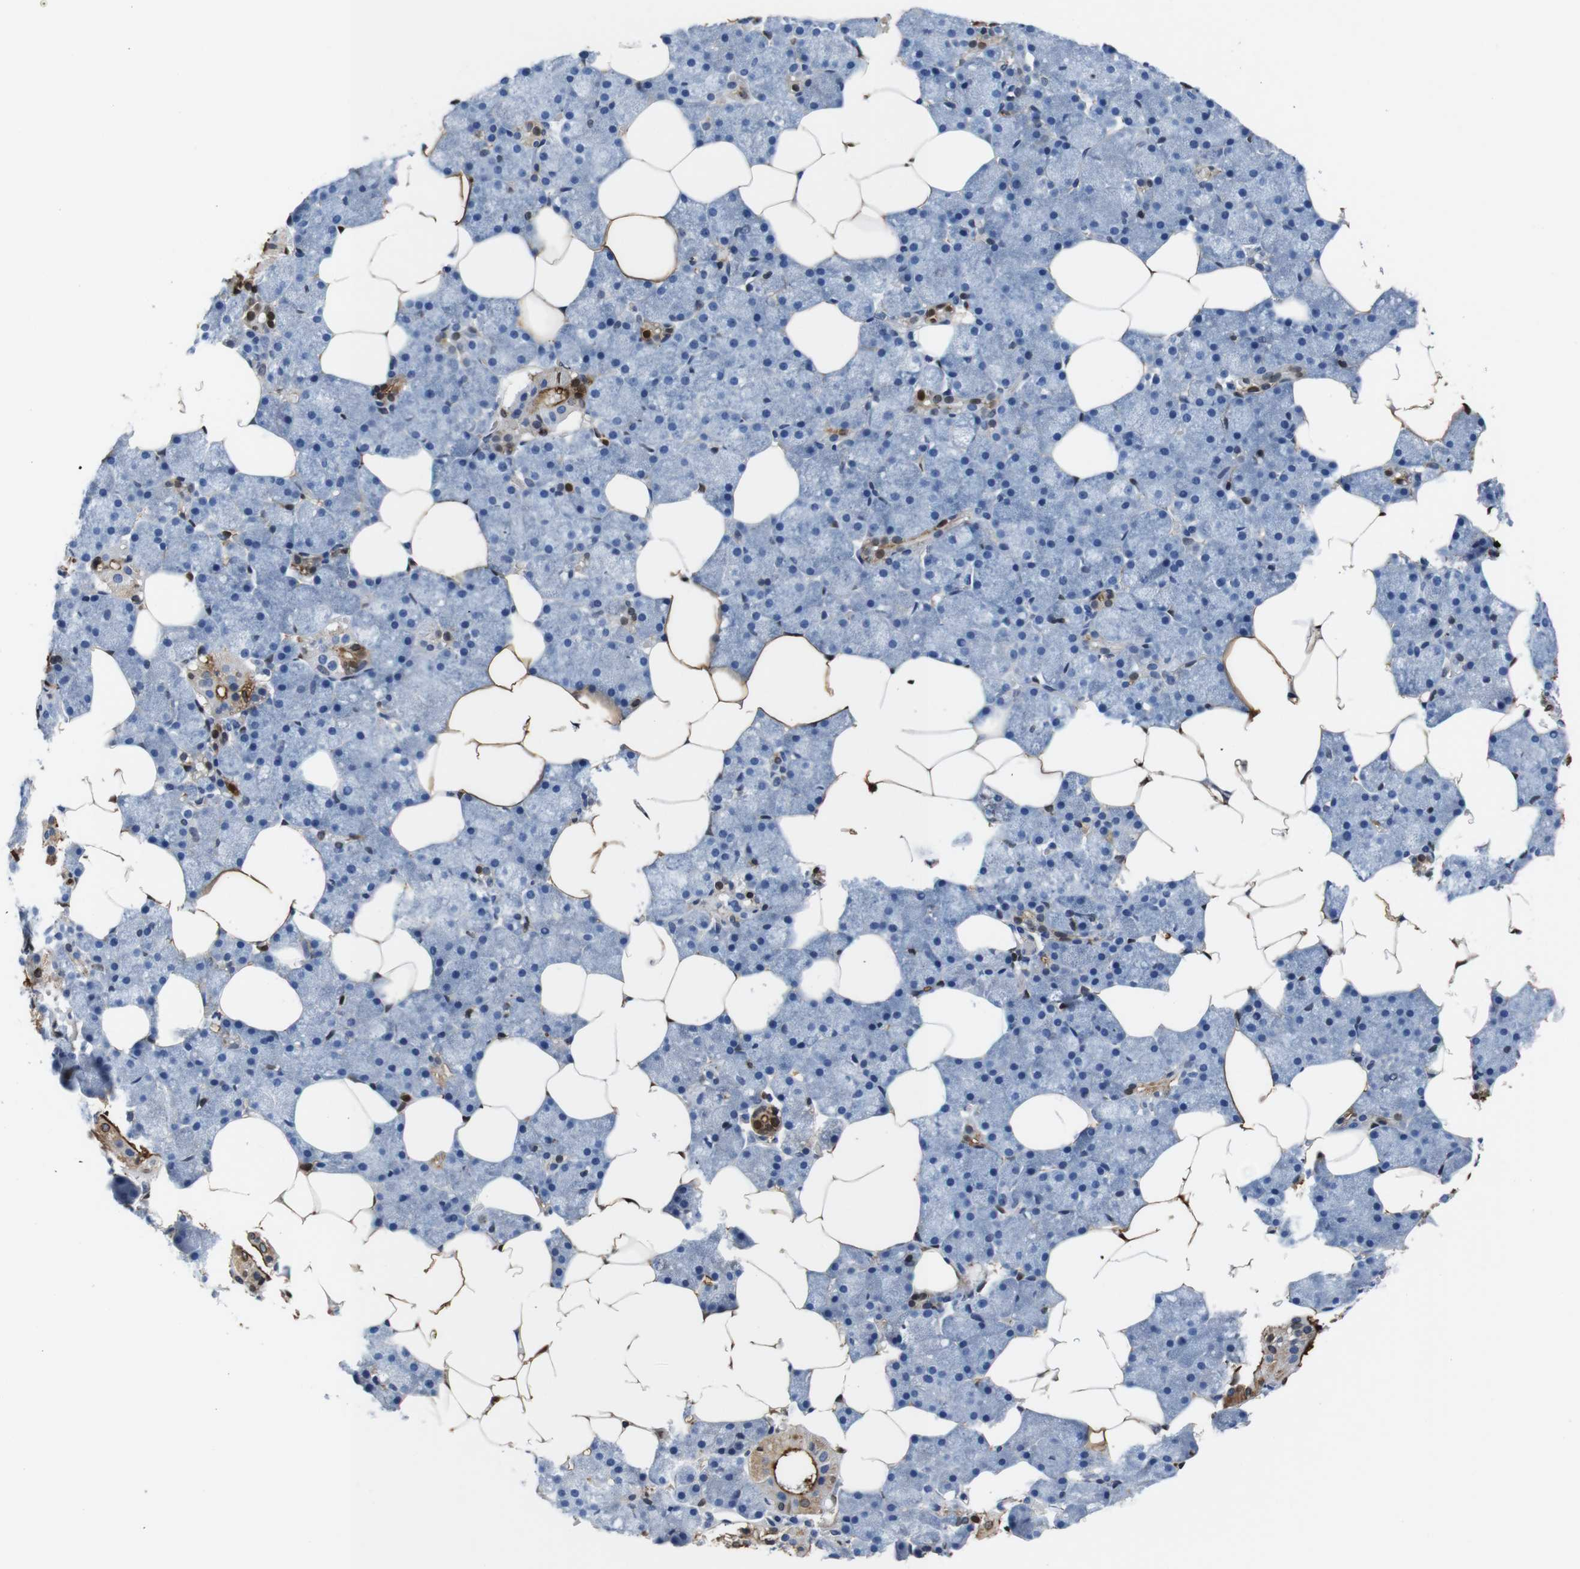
{"staining": {"intensity": "moderate", "quantity": "25%-75%", "location": "cytoplasmic/membranous,nuclear"}, "tissue": "salivary gland", "cell_type": "Glandular cells", "image_type": "normal", "snomed": [{"axis": "morphology", "description": "Normal tissue, NOS"}, {"axis": "topography", "description": "Salivary gland"}], "caption": "Immunohistochemistry (DAB) staining of unremarkable salivary gland exhibits moderate cytoplasmic/membranous,nuclear protein staining in approximately 25%-75% of glandular cells.", "gene": "ANXA1", "patient": {"sex": "male", "age": 62}}